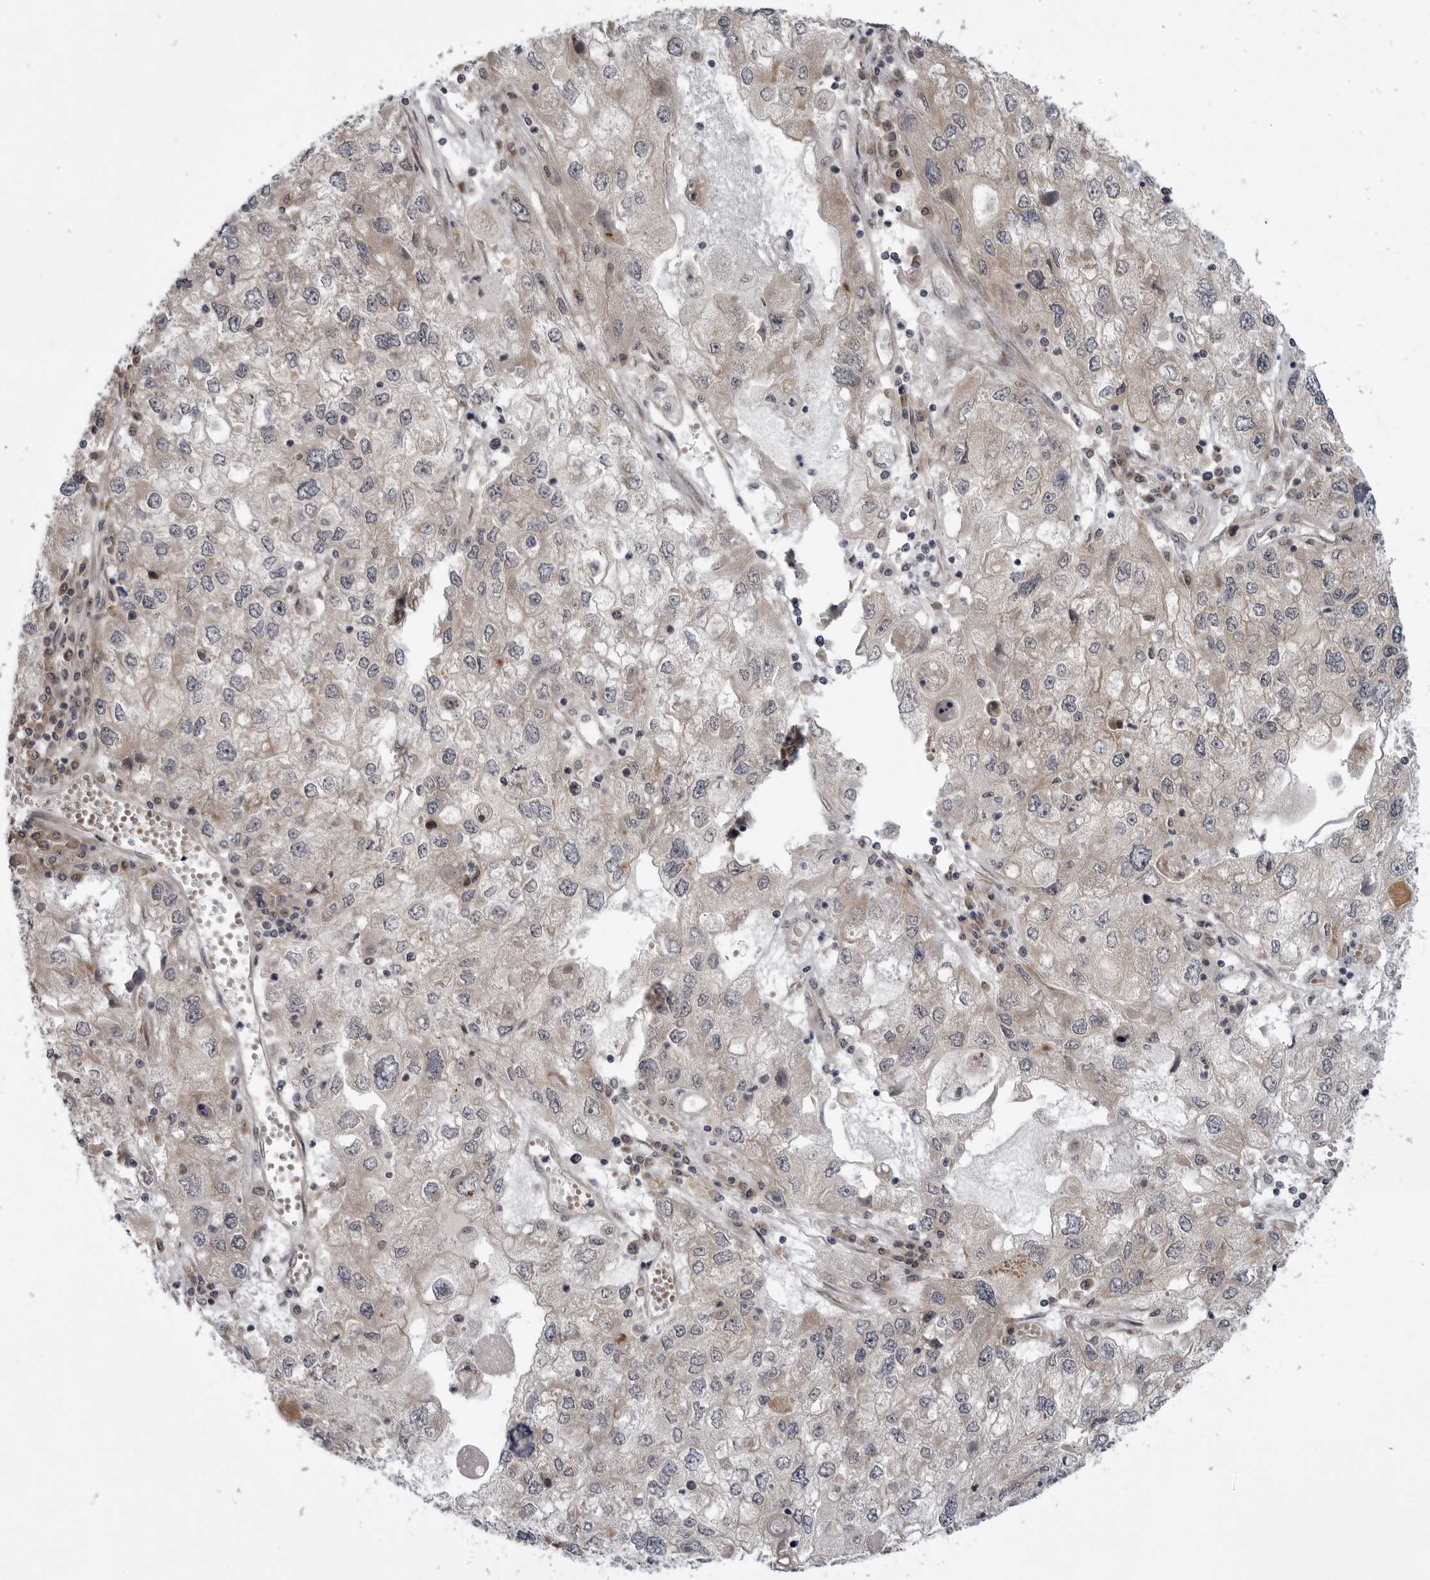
{"staining": {"intensity": "weak", "quantity": "<25%", "location": "cytoplasmic/membranous"}, "tissue": "endometrial cancer", "cell_type": "Tumor cells", "image_type": "cancer", "snomed": [{"axis": "morphology", "description": "Adenocarcinoma, NOS"}, {"axis": "topography", "description": "Endometrium"}], "caption": "Tumor cells are negative for protein expression in human endometrial cancer. (DAB immunohistochemistry visualized using brightfield microscopy, high magnification).", "gene": "LRRC45", "patient": {"sex": "female", "age": 49}}